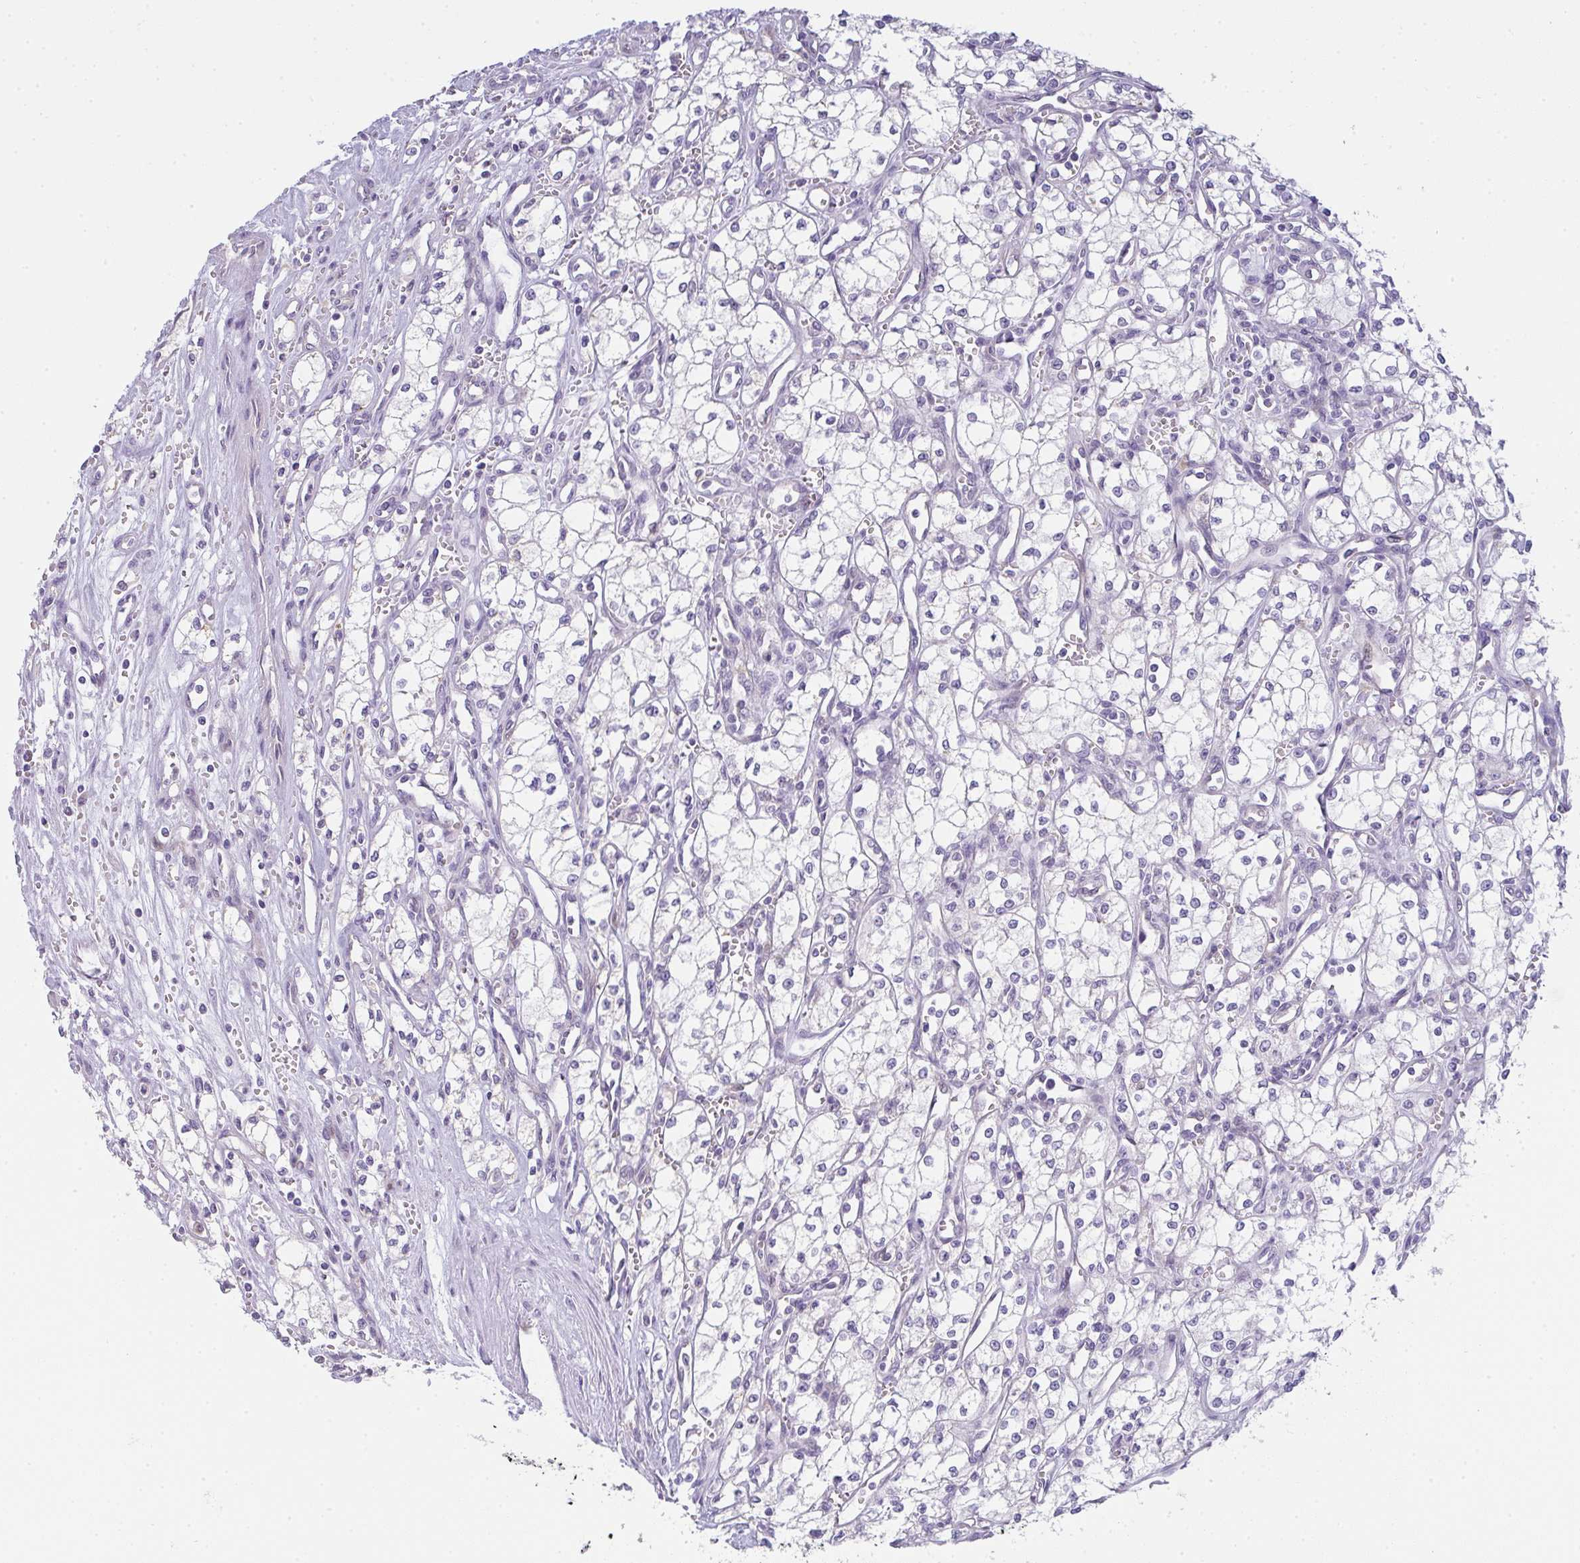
{"staining": {"intensity": "negative", "quantity": "none", "location": "none"}, "tissue": "renal cancer", "cell_type": "Tumor cells", "image_type": "cancer", "snomed": [{"axis": "morphology", "description": "Adenocarcinoma, NOS"}, {"axis": "topography", "description": "Kidney"}], "caption": "The image displays no significant expression in tumor cells of renal adenocarcinoma.", "gene": "COX7B", "patient": {"sex": "male", "age": 59}}